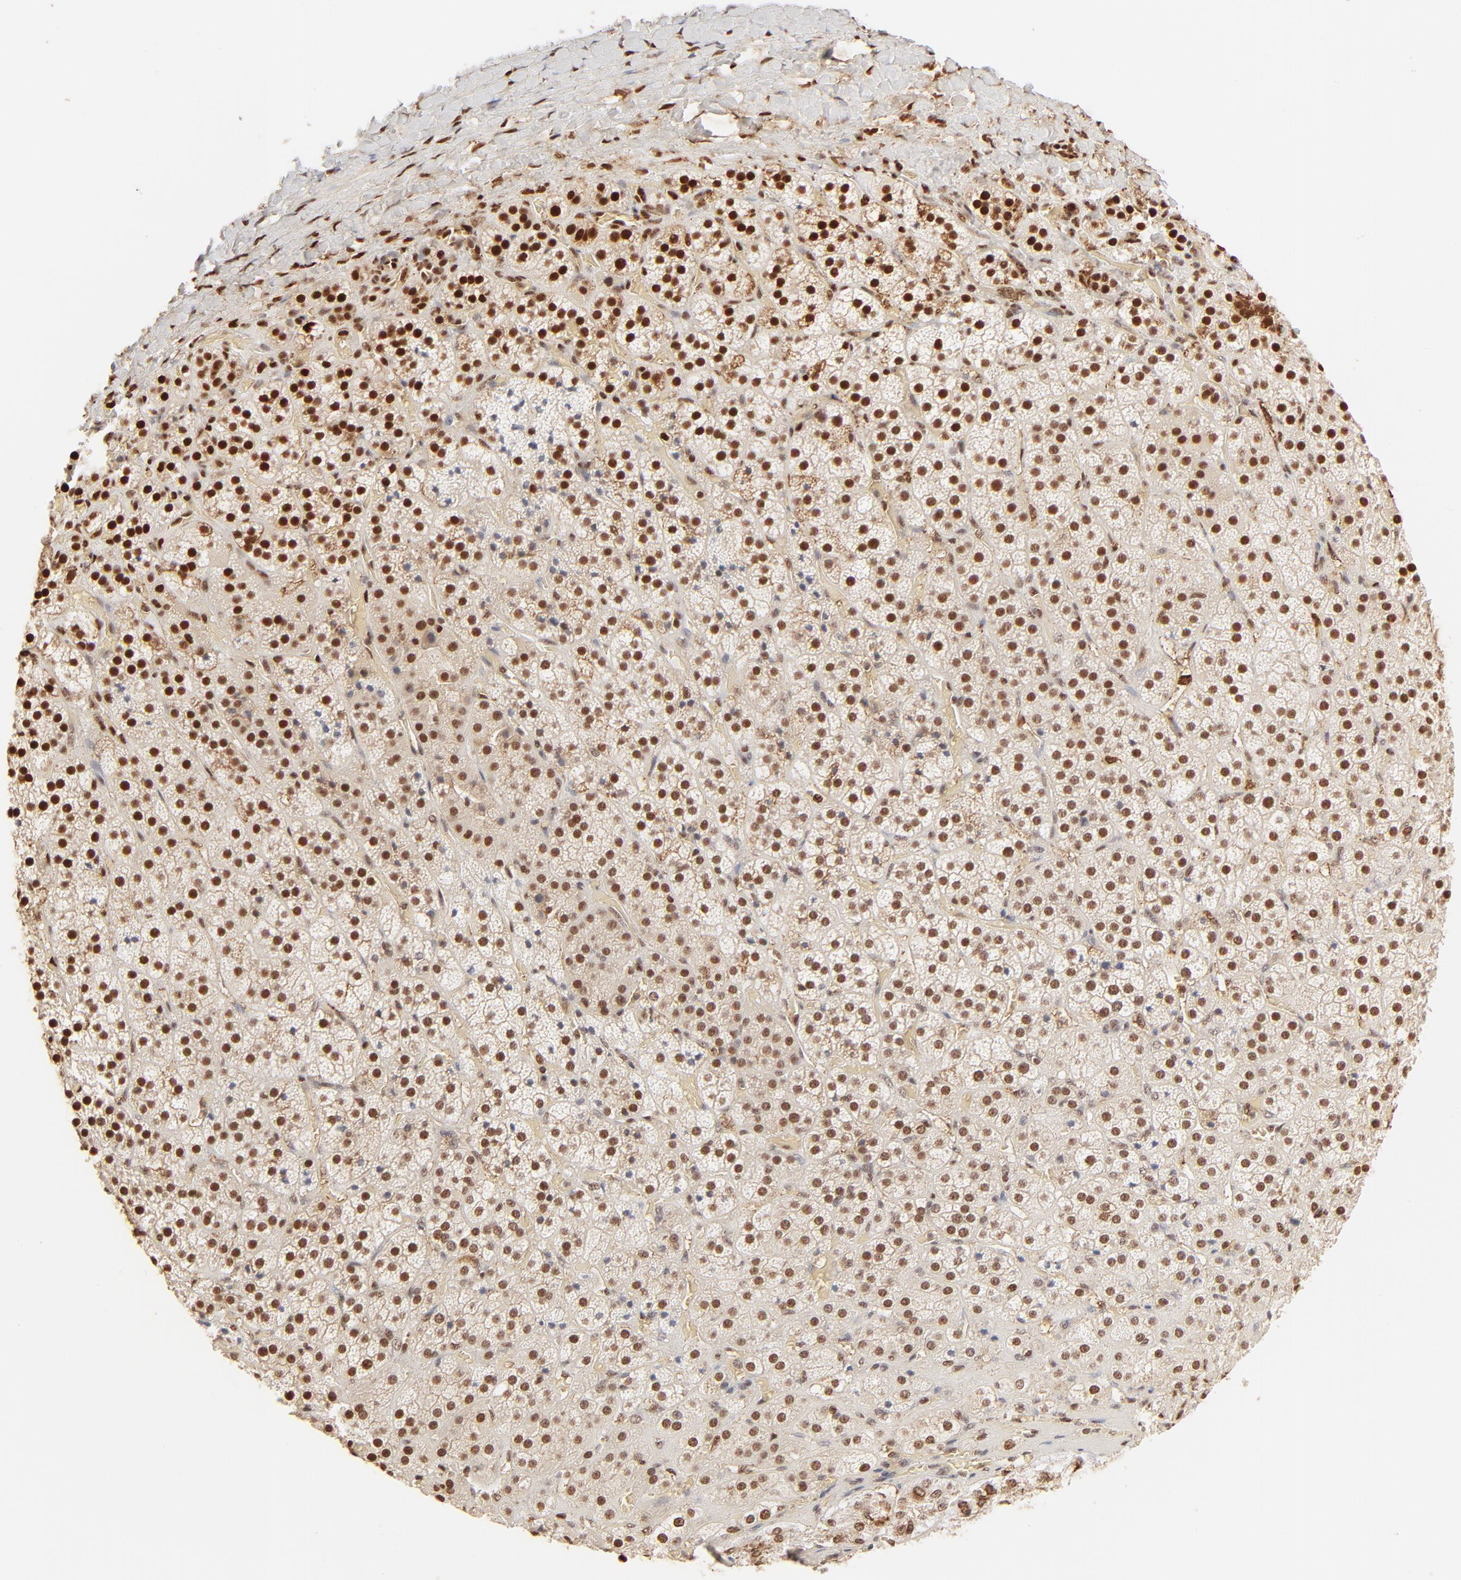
{"staining": {"intensity": "moderate", "quantity": "25%-75%", "location": "nuclear"}, "tissue": "adrenal gland", "cell_type": "Glandular cells", "image_type": "normal", "snomed": [{"axis": "morphology", "description": "Normal tissue, NOS"}, {"axis": "topography", "description": "Adrenal gland"}], "caption": "Adrenal gland stained with immunohistochemistry reveals moderate nuclear positivity in approximately 25%-75% of glandular cells.", "gene": "FAM50A", "patient": {"sex": "female", "age": 71}}